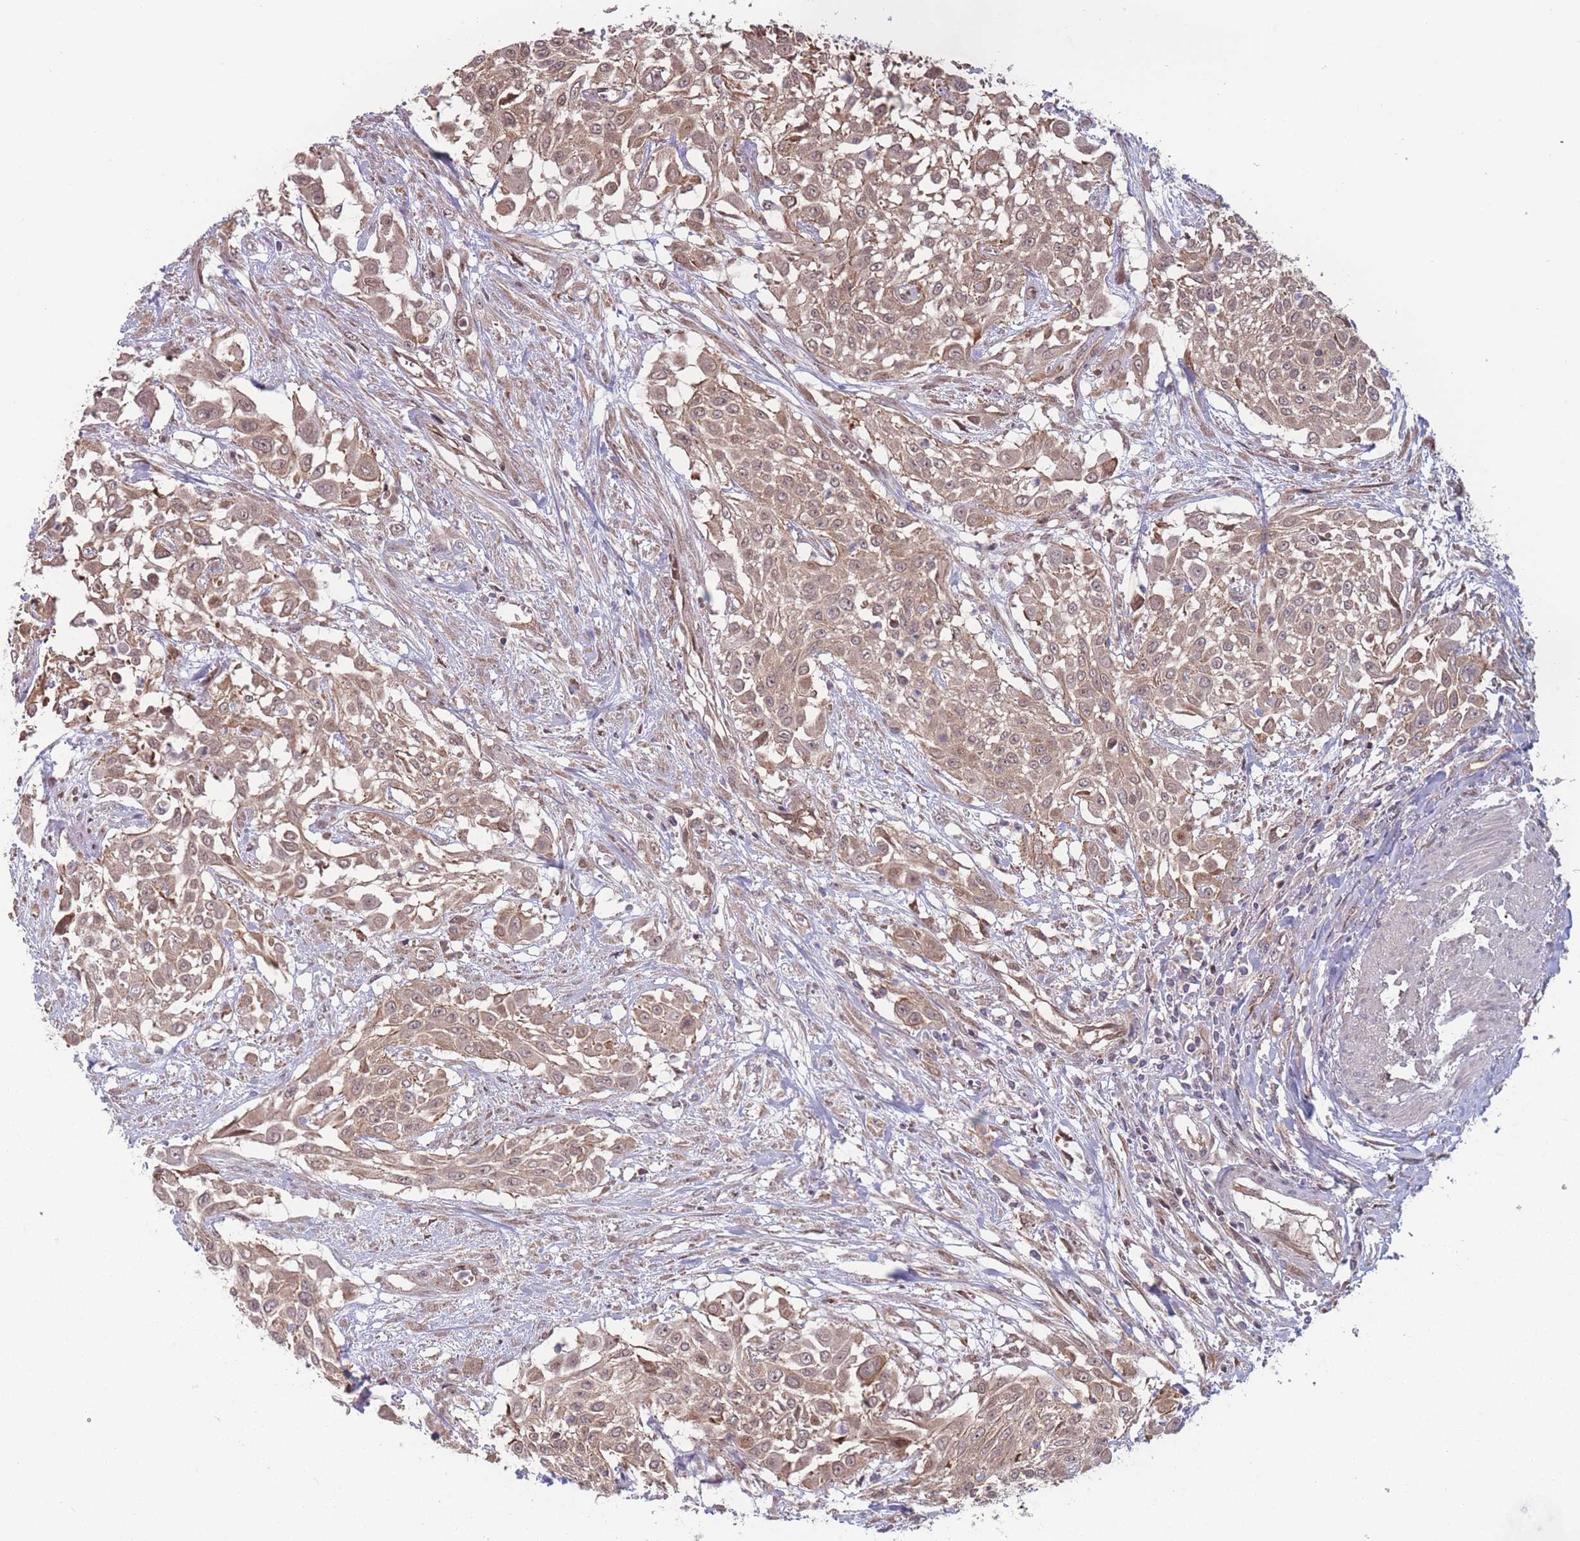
{"staining": {"intensity": "weak", "quantity": ">75%", "location": "cytoplasmic/membranous,nuclear"}, "tissue": "urothelial cancer", "cell_type": "Tumor cells", "image_type": "cancer", "snomed": [{"axis": "morphology", "description": "Urothelial carcinoma, High grade"}, {"axis": "topography", "description": "Urinary bladder"}], "caption": "Protein staining reveals weak cytoplasmic/membranous and nuclear staining in about >75% of tumor cells in high-grade urothelial carcinoma.", "gene": "RPS18", "patient": {"sex": "male", "age": 57}}